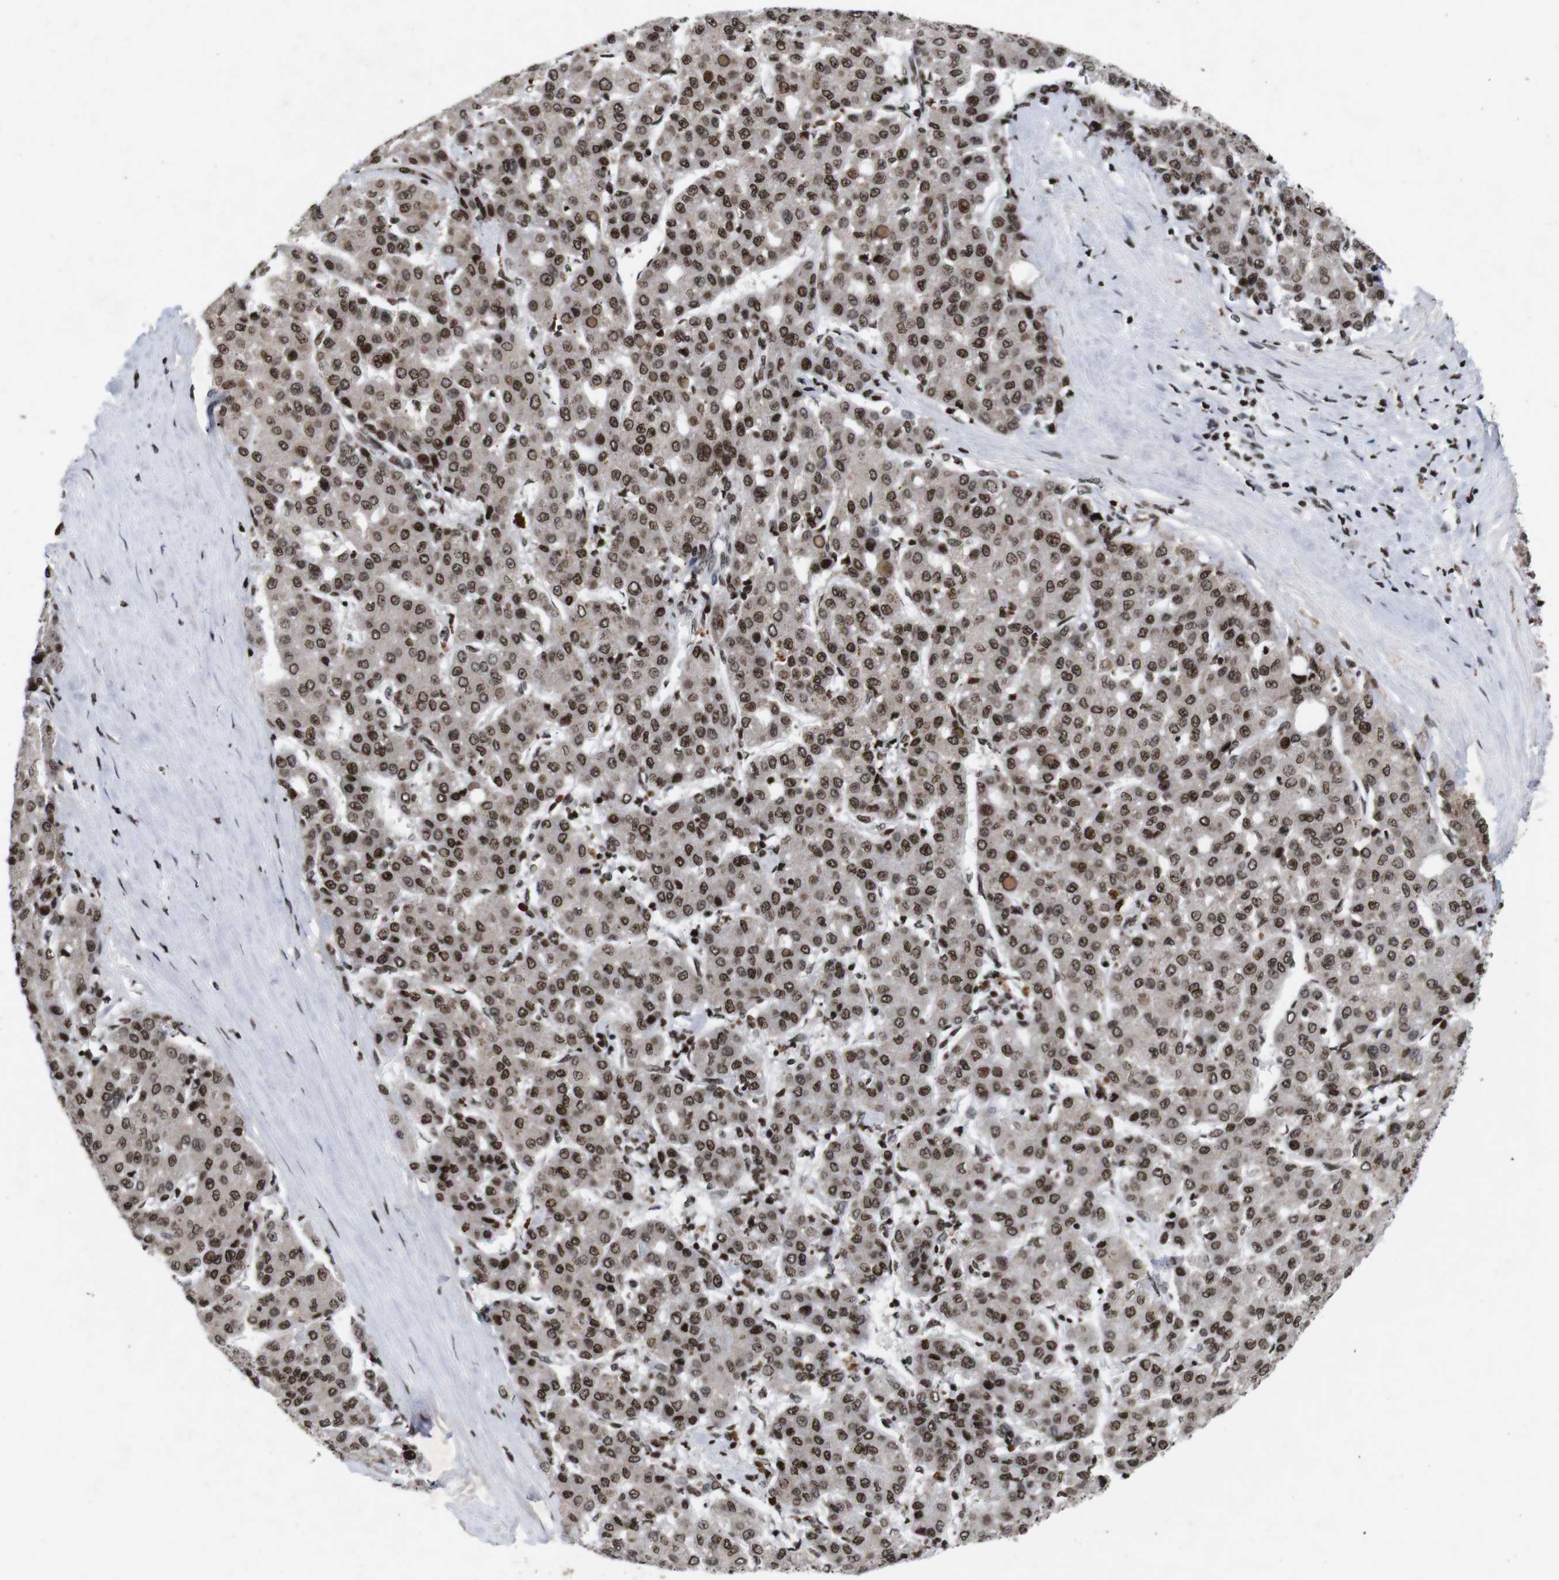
{"staining": {"intensity": "moderate", "quantity": ">75%", "location": "nuclear"}, "tissue": "liver cancer", "cell_type": "Tumor cells", "image_type": "cancer", "snomed": [{"axis": "morphology", "description": "Carcinoma, Hepatocellular, NOS"}, {"axis": "topography", "description": "Liver"}], "caption": "Immunohistochemical staining of human liver cancer reveals medium levels of moderate nuclear expression in about >75% of tumor cells. The staining is performed using DAB brown chromogen to label protein expression. The nuclei are counter-stained blue using hematoxylin.", "gene": "MAGEH1", "patient": {"sex": "male", "age": 65}}